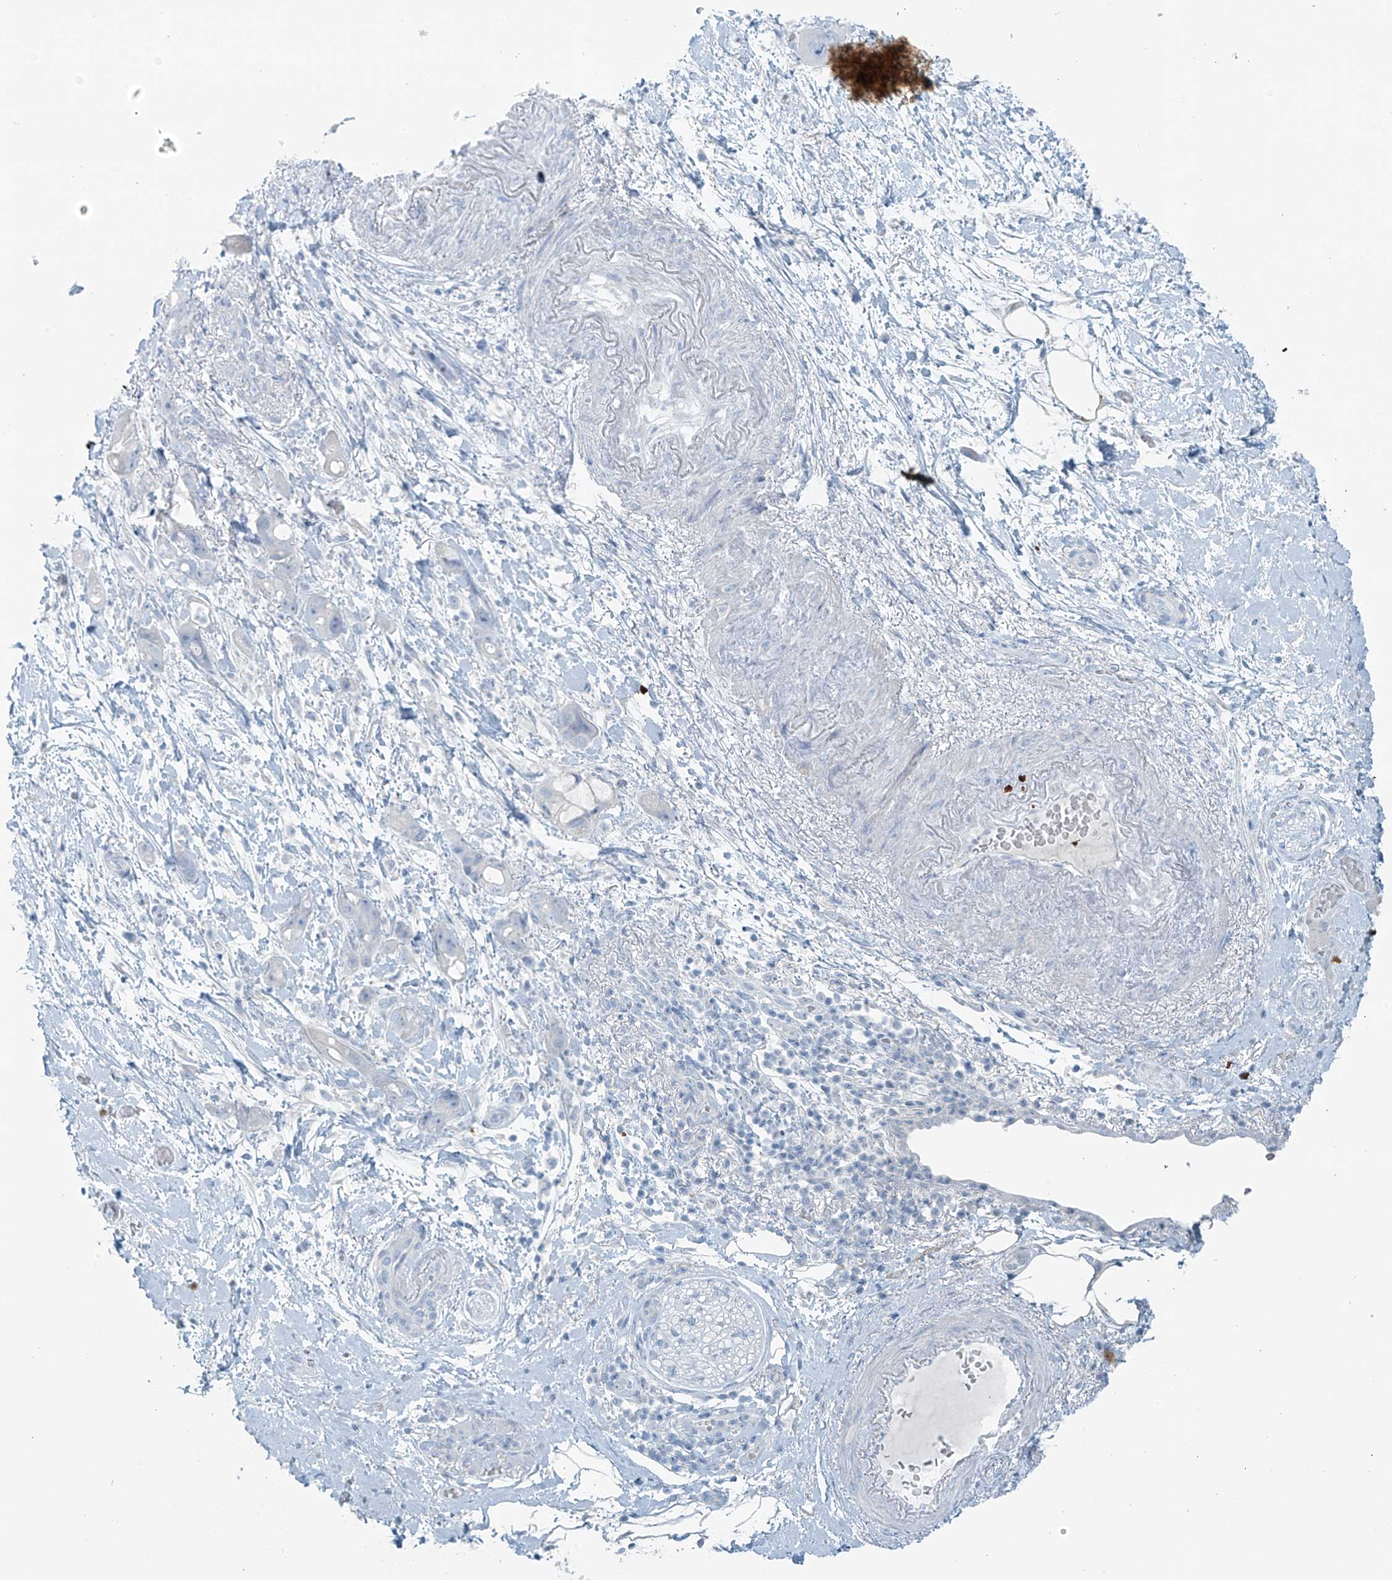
{"staining": {"intensity": "negative", "quantity": "none", "location": "none"}, "tissue": "pancreatic cancer", "cell_type": "Tumor cells", "image_type": "cancer", "snomed": [{"axis": "morphology", "description": "Normal tissue, NOS"}, {"axis": "morphology", "description": "Adenocarcinoma, NOS"}, {"axis": "topography", "description": "Pancreas"}], "caption": "Protein analysis of pancreatic cancer (adenocarcinoma) exhibits no significant staining in tumor cells.", "gene": "SLC25A43", "patient": {"sex": "female", "age": 68}}